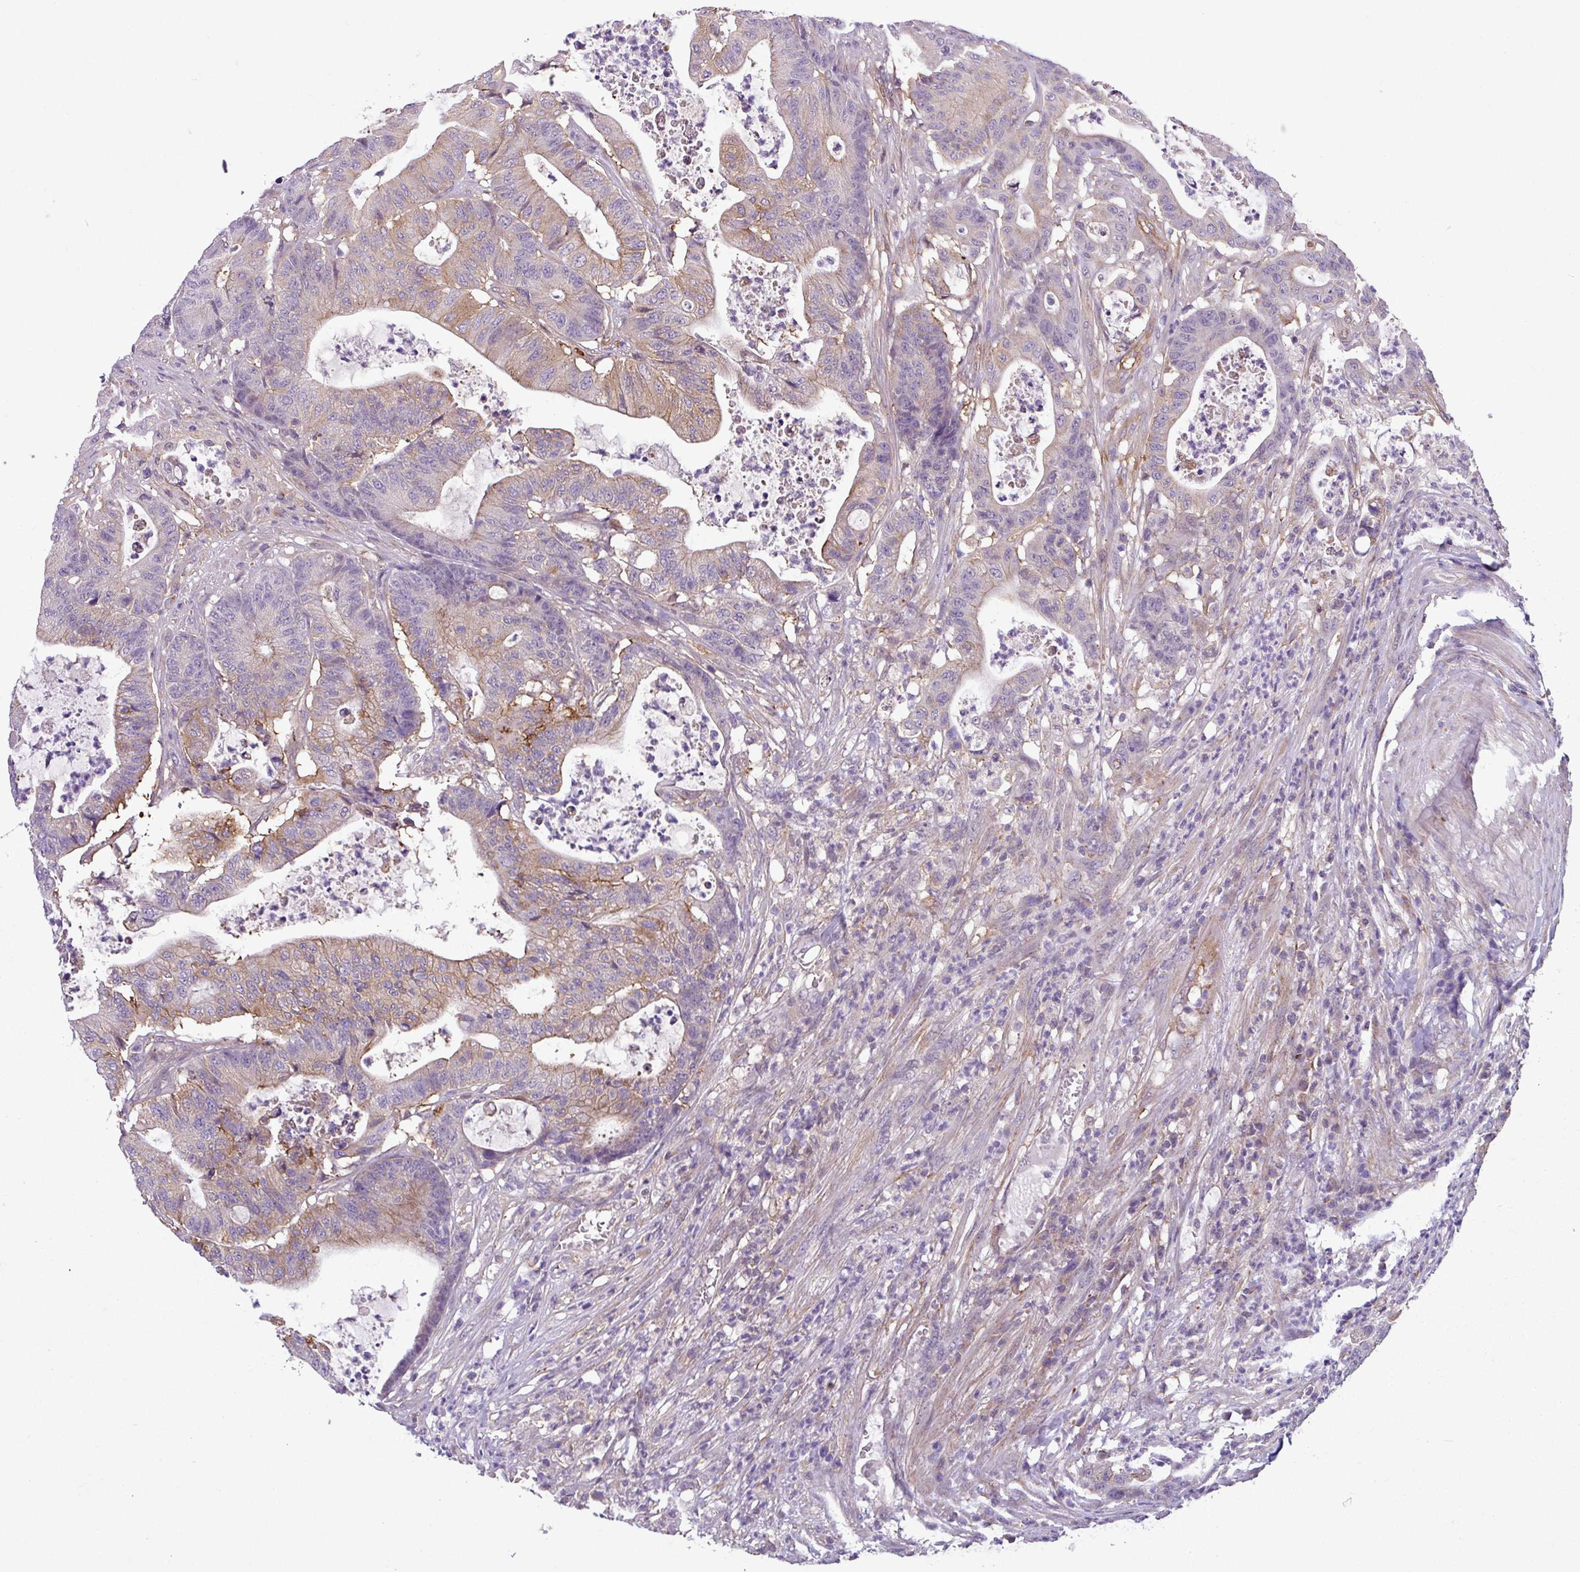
{"staining": {"intensity": "weak", "quantity": "25%-75%", "location": "cytoplasmic/membranous"}, "tissue": "colorectal cancer", "cell_type": "Tumor cells", "image_type": "cancer", "snomed": [{"axis": "morphology", "description": "Adenocarcinoma, NOS"}, {"axis": "topography", "description": "Colon"}], "caption": "Colorectal adenocarcinoma was stained to show a protein in brown. There is low levels of weak cytoplasmic/membranous staining in approximately 25%-75% of tumor cells. Ihc stains the protein in brown and the nuclei are stained blue.", "gene": "SLC23A2", "patient": {"sex": "female", "age": 84}}